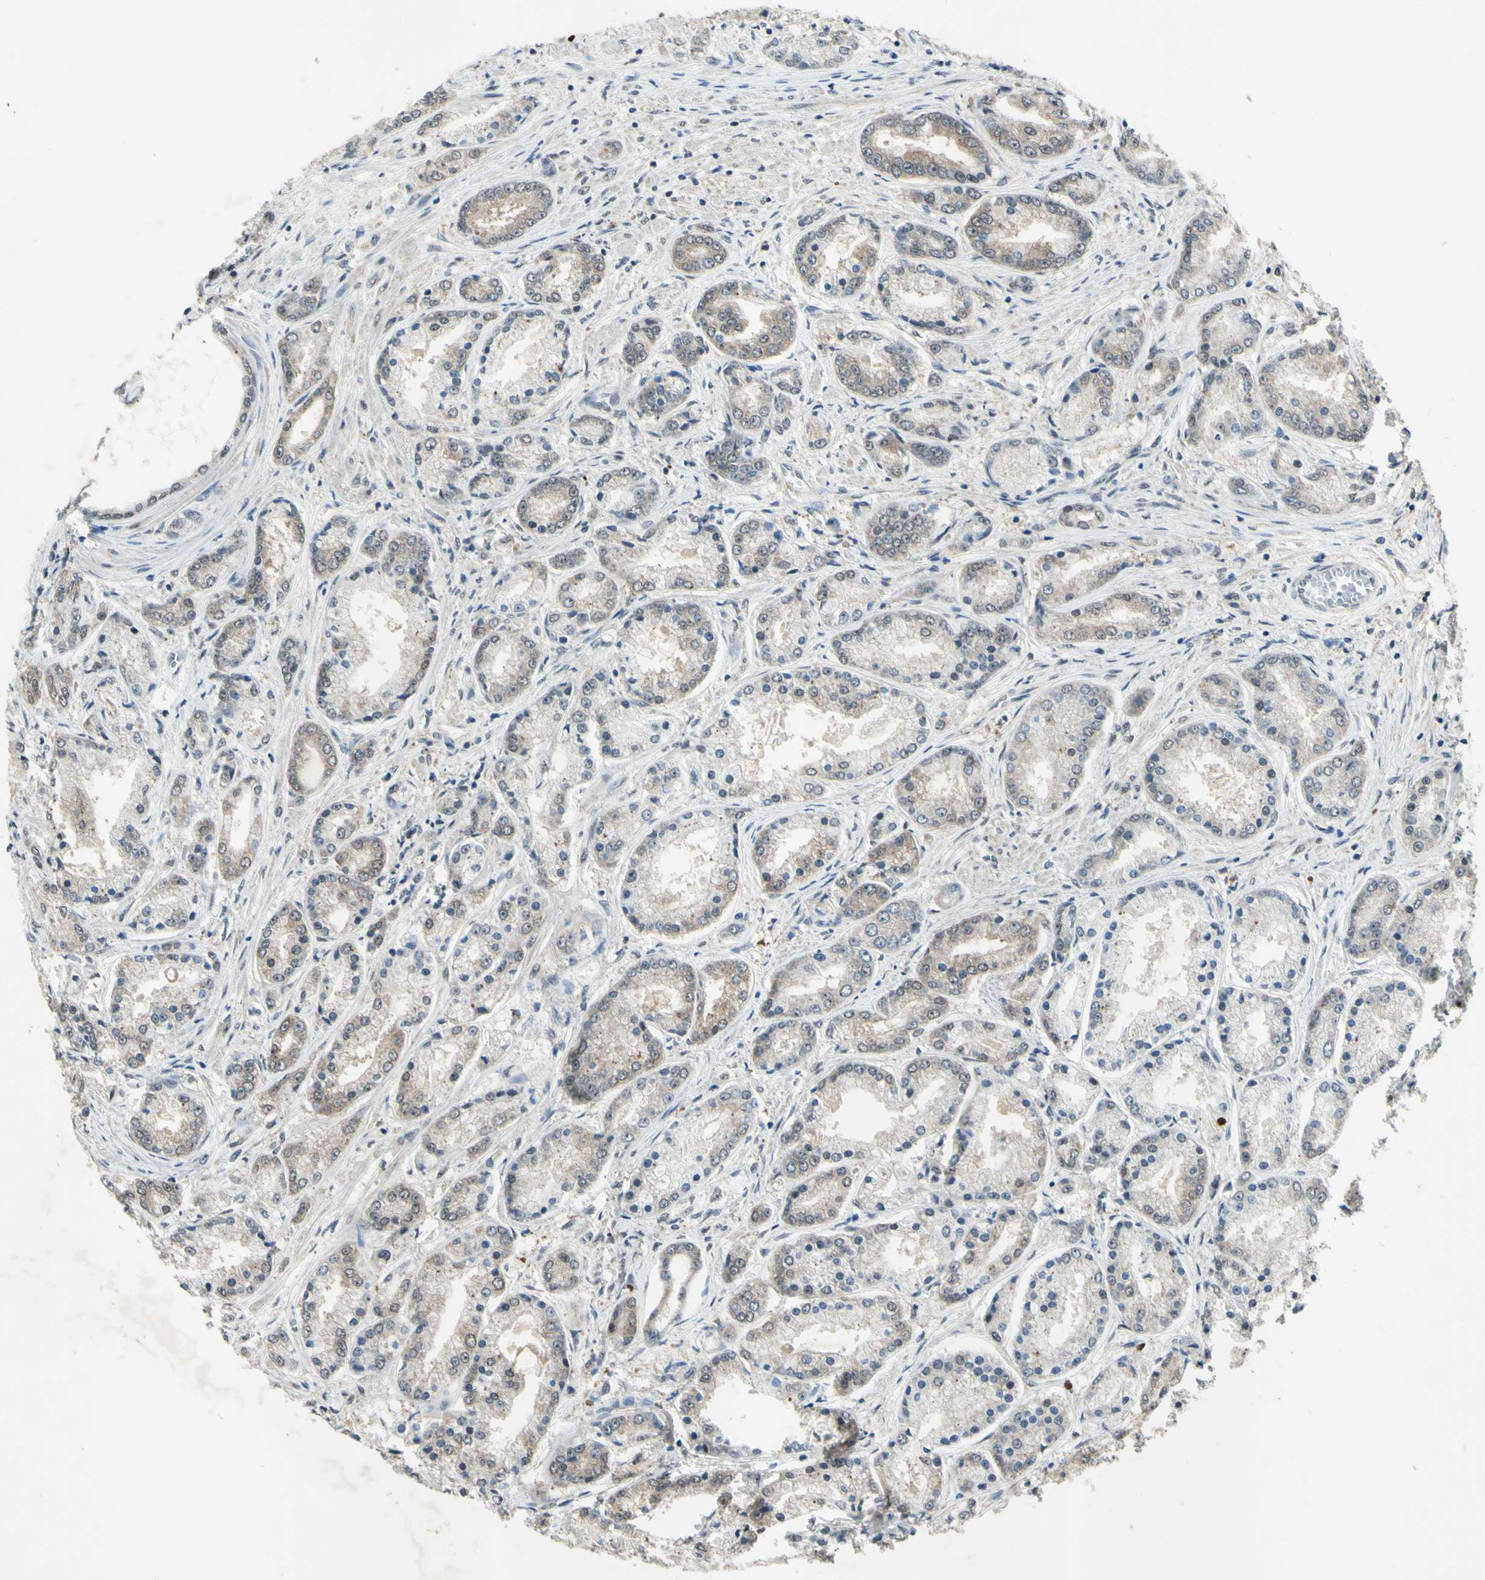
{"staining": {"intensity": "weak", "quantity": "25%-75%", "location": "cytoplasmic/membranous"}, "tissue": "prostate cancer", "cell_type": "Tumor cells", "image_type": "cancer", "snomed": [{"axis": "morphology", "description": "Adenocarcinoma, High grade"}, {"axis": "topography", "description": "Prostate"}], "caption": "Human high-grade adenocarcinoma (prostate) stained for a protein (brown) shows weak cytoplasmic/membranous positive staining in approximately 25%-75% of tumor cells.", "gene": "PSMD5", "patient": {"sex": "male", "age": 59}}